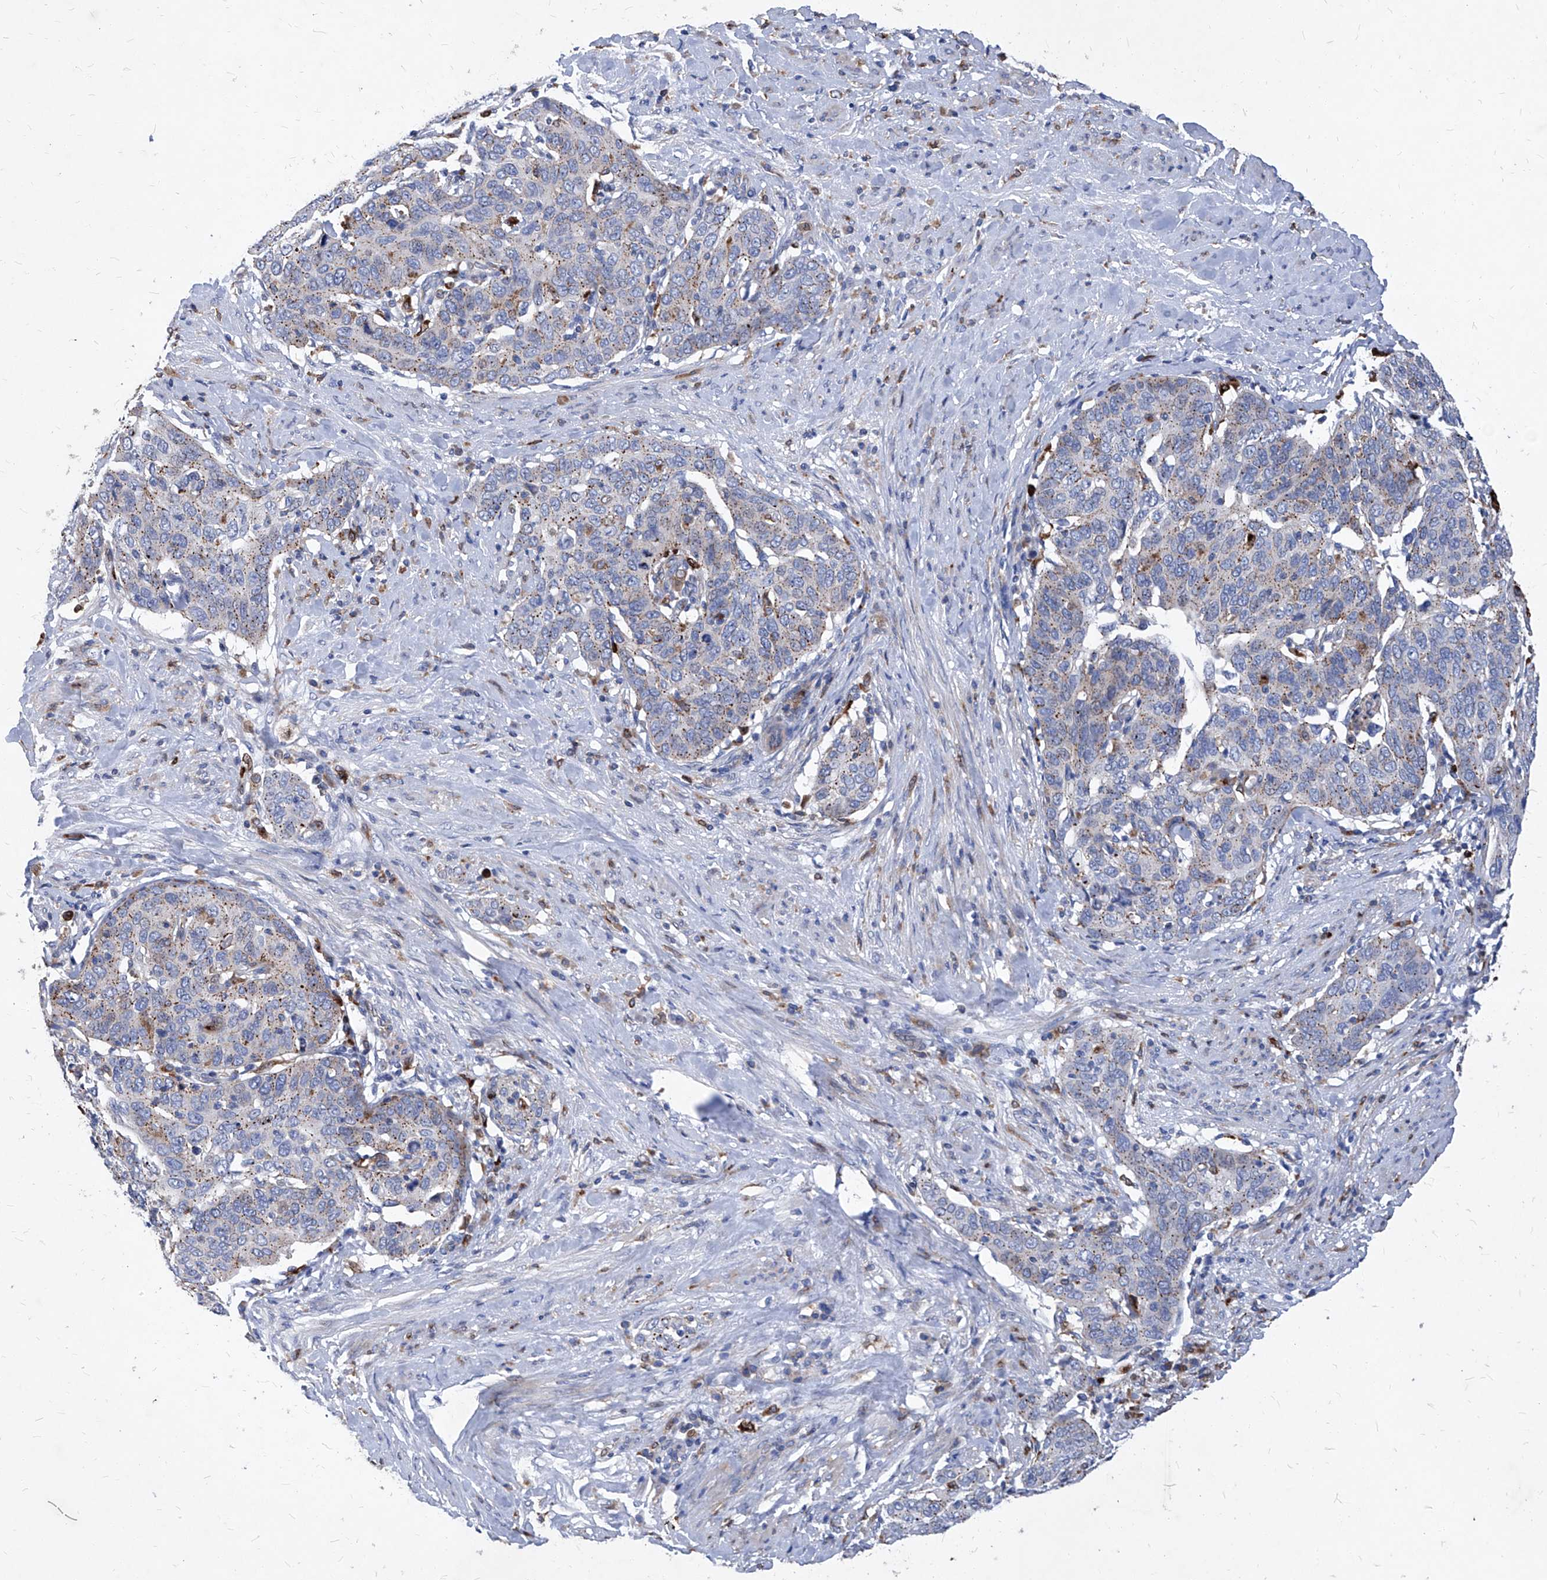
{"staining": {"intensity": "moderate", "quantity": ">75%", "location": "cytoplasmic/membranous"}, "tissue": "cervical cancer", "cell_type": "Tumor cells", "image_type": "cancer", "snomed": [{"axis": "morphology", "description": "Squamous cell carcinoma, NOS"}, {"axis": "topography", "description": "Cervix"}], "caption": "Cervical cancer (squamous cell carcinoma) stained with DAB (3,3'-diaminobenzidine) immunohistochemistry exhibits medium levels of moderate cytoplasmic/membranous expression in approximately >75% of tumor cells.", "gene": "UBOX5", "patient": {"sex": "female", "age": 60}}